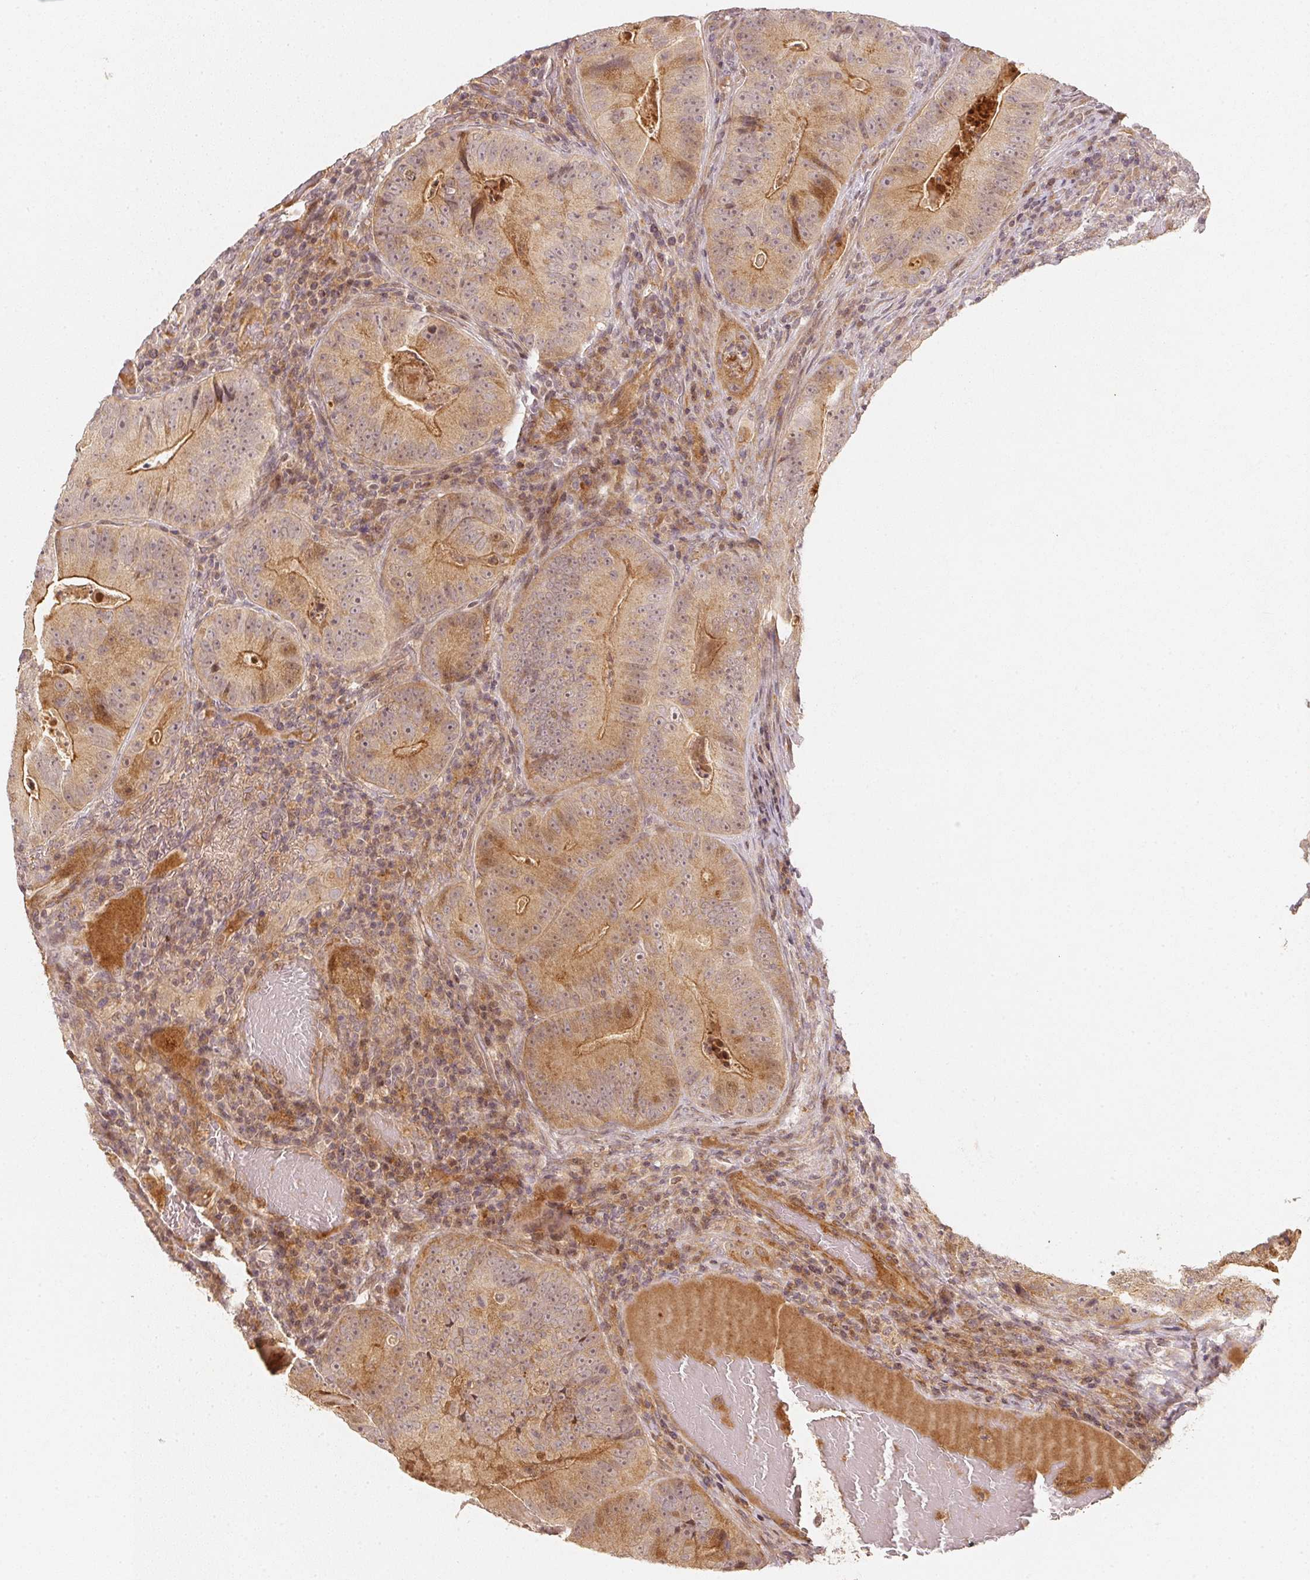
{"staining": {"intensity": "weak", "quantity": "<25%", "location": "cytoplasmic/membranous"}, "tissue": "colorectal cancer", "cell_type": "Tumor cells", "image_type": "cancer", "snomed": [{"axis": "morphology", "description": "Adenocarcinoma, NOS"}, {"axis": "topography", "description": "Colon"}], "caption": "This is an immunohistochemistry (IHC) histopathology image of colorectal cancer. There is no positivity in tumor cells.", "gene": "SERPINE1", "patient": {"sex": "female", "age": 86}}